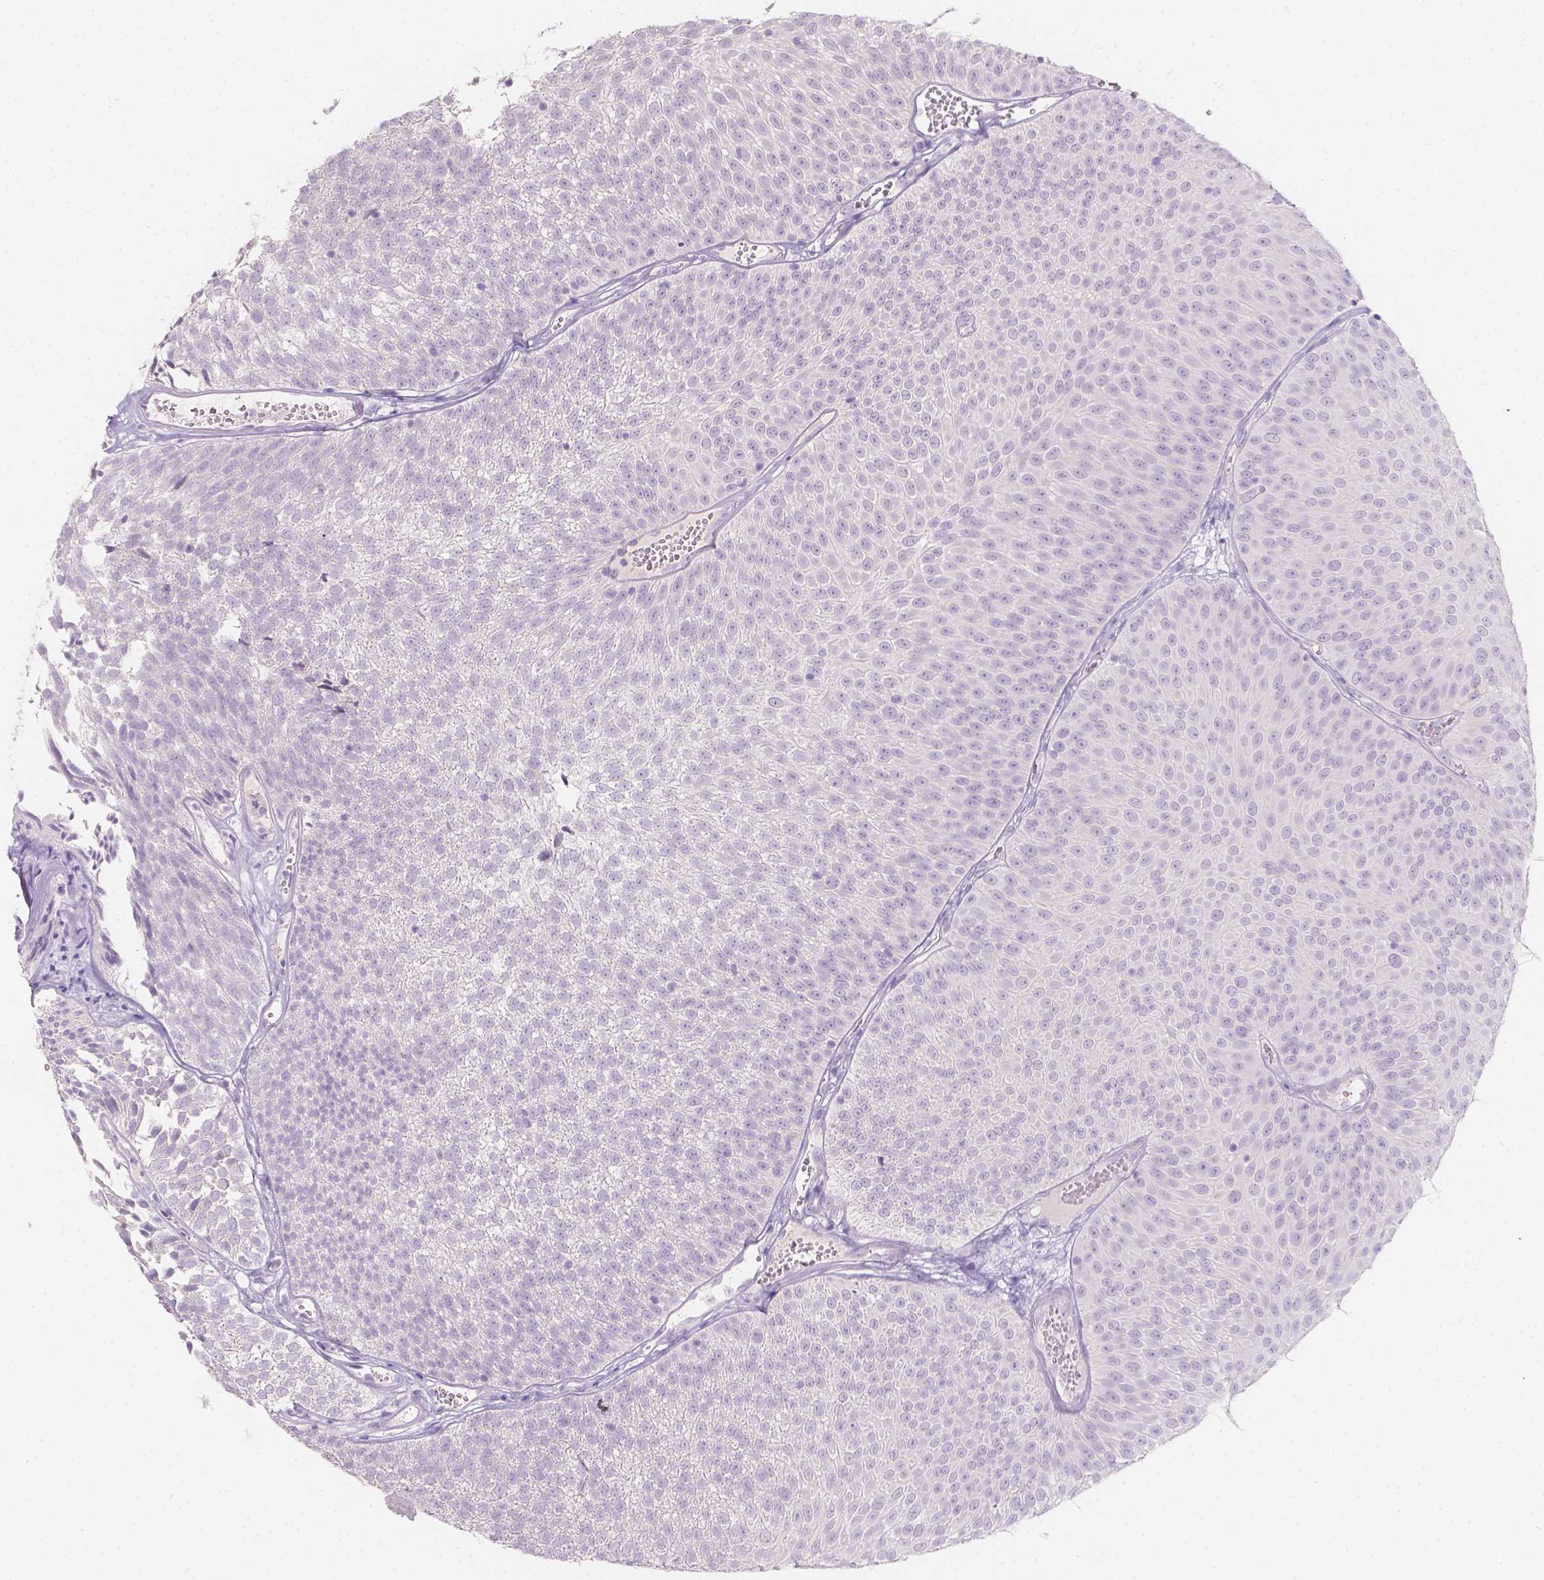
{"staining": {"intensity": "negative", "quantity": "none", "location": "none"}, "tissue": "urothelial cancer", "cell_type": "Tumor cells", "image_type": "cancer", "snomed": [{"axis": "morphology", "description": "Urothelial carcinoma, Low grade"}, {"axis": "topography", "description": "Urinary bladder"}], "caption": "Immunohistochemistry (IHC) image of human urothelial carcinoma (low-grade) stained for a protein (brown), which shows no positivity in tumor cells. (DAB immunohistochemistry (IHC) with hematoxylin counter stain).", "gene": "HTN3", "patient": {"sex": "male", "age": 52}}